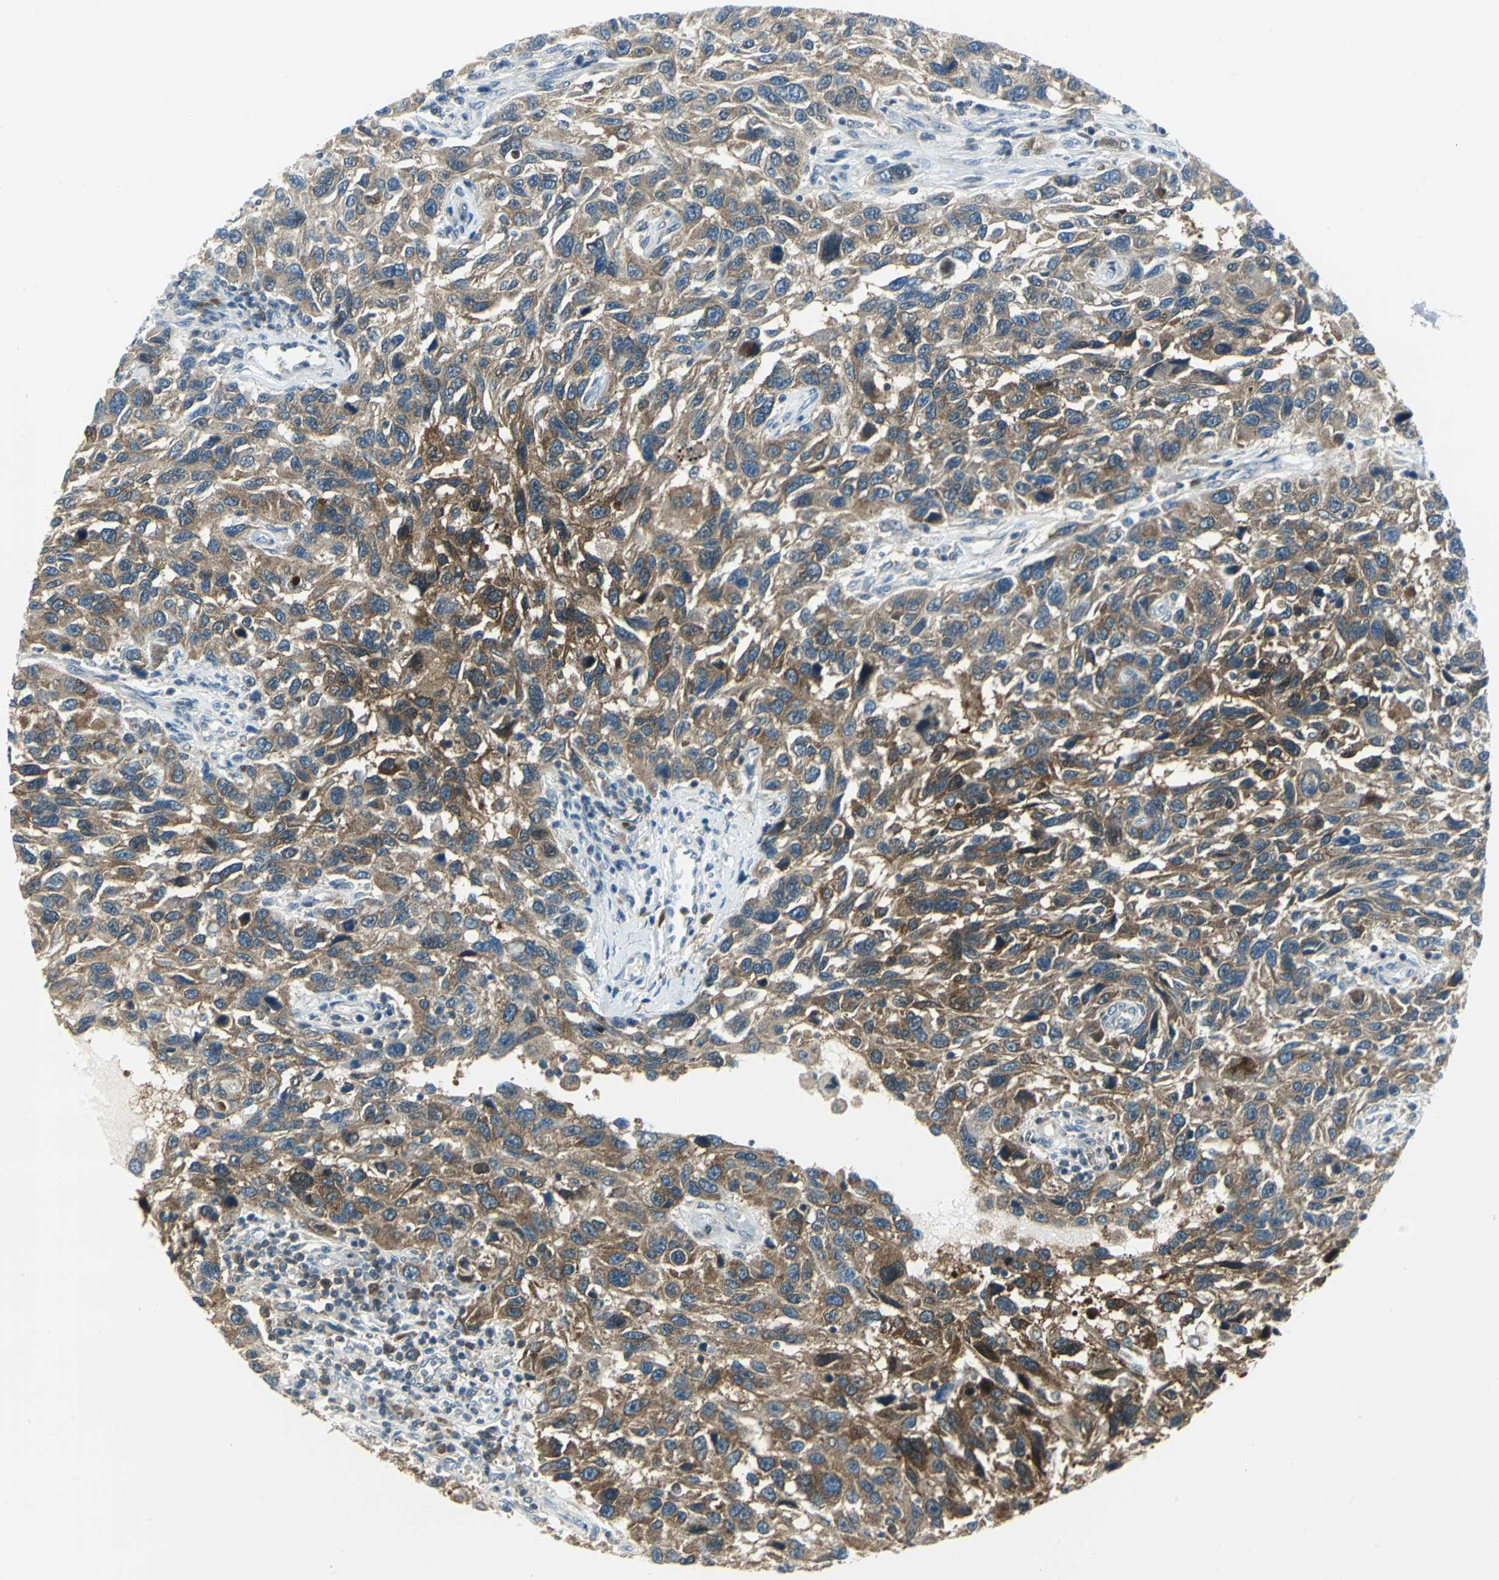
{"staining": {"intensity": "moderate", "quantity": "25%-75%", "location": "cytoplasmic/membranous"}, "tissue": "melanoma", "cell_type": "Tumor cells", "image_type": "cancer", "snomed": [{"axis": "morphology", "description": "Malignant melanoma, NOS"}, {"axis": "topography", "description": "Skin"}], "caption": "Immunohistochemistry (IHC) (DAB (3,3'-diaminobenzidine)) staining of melanoma demonstrates moderate cytoplasmic/membranous protein expression in approximately 25%-75% of tumor cells.", "gene": "ALDOA", "patient": {"sex": "male", "age": 53}}